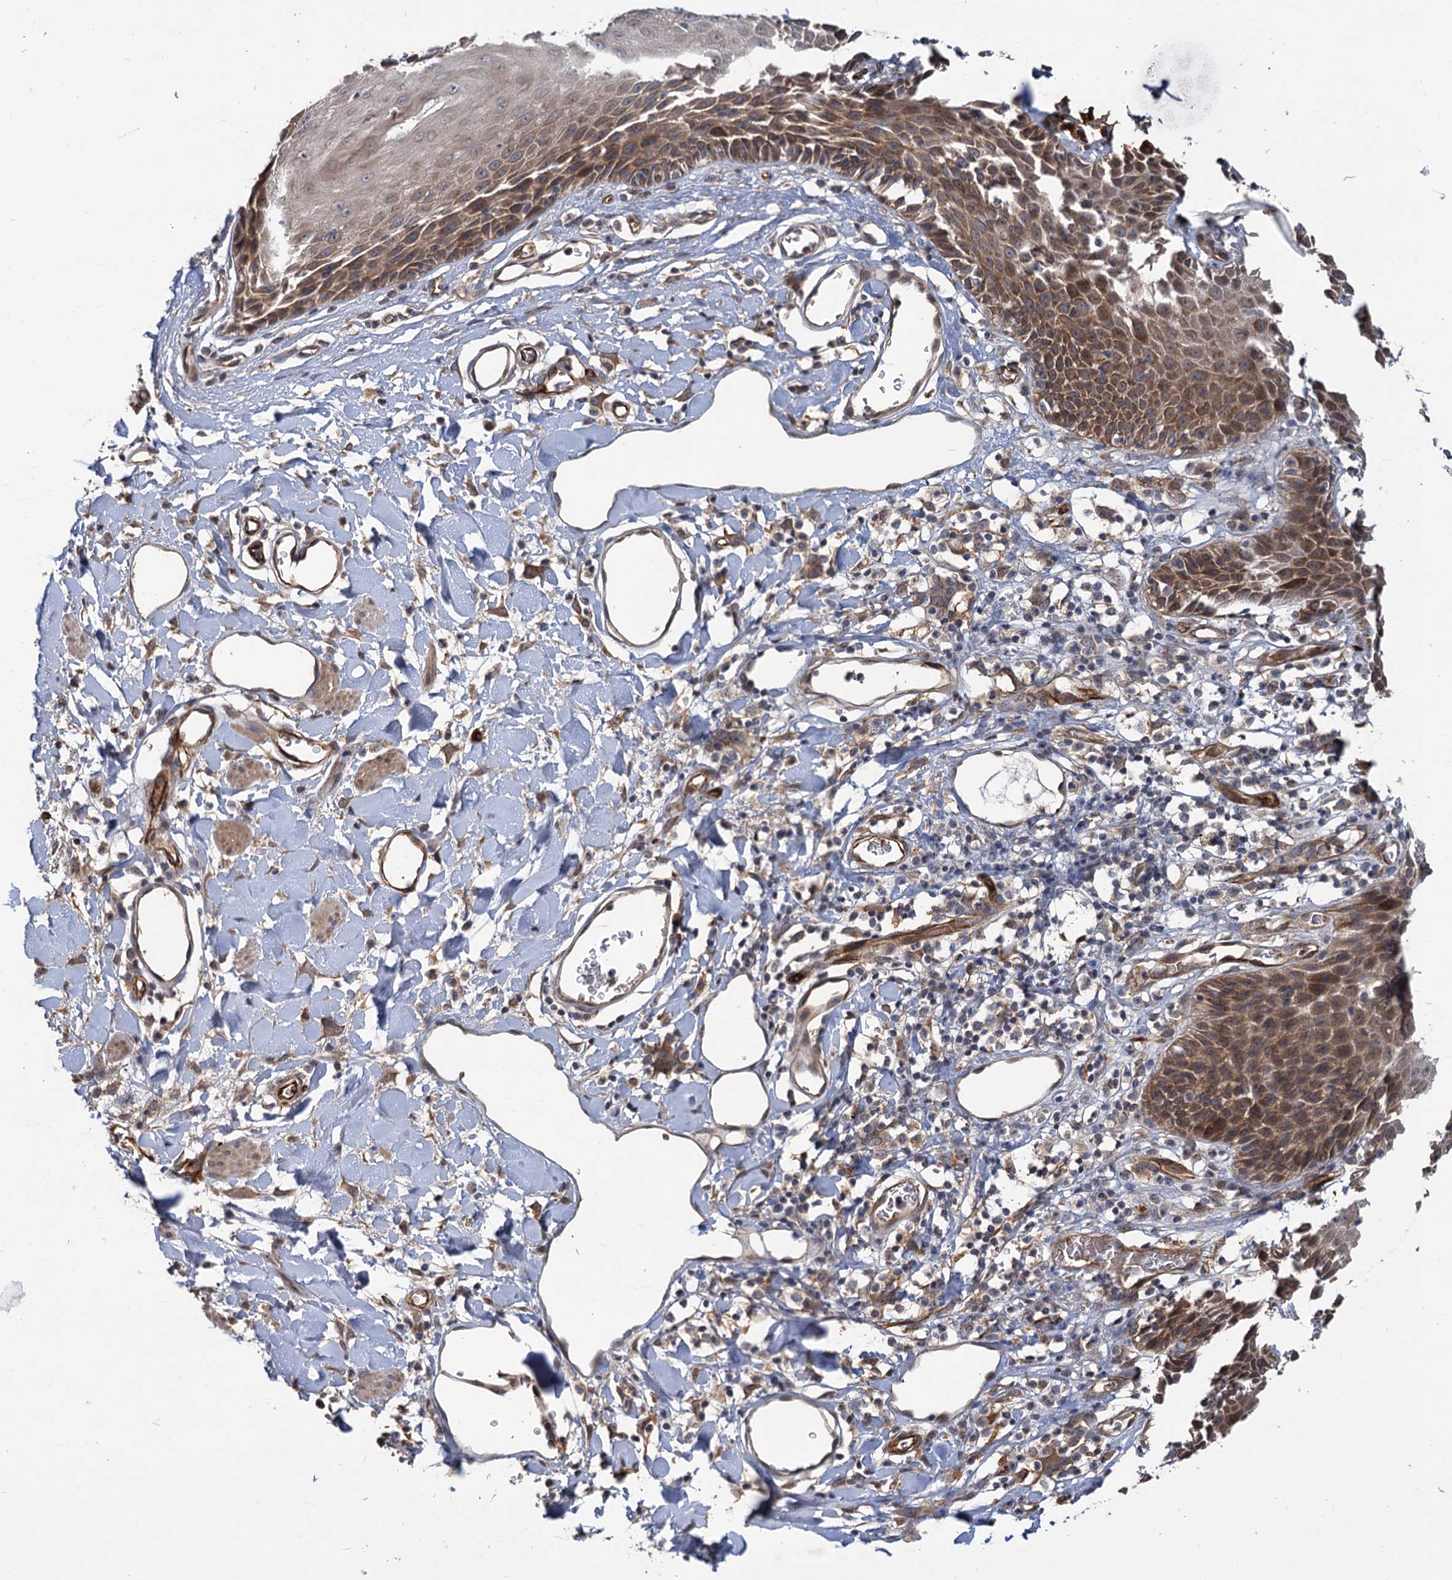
{"staining": {"intensity": "moderate", "quantity": ">75%", "location": "cytoplasmic/membranous"}, "tissue": "skin", "cell_type": "Epidermal cells", "image_type": "normal", "snomed": [{"axis": "morphology", "description": "Normal tissue, NOS"}, {"axis": "topography", "description": "Vulva"}], "caption": "Protein staining of normal skin reveals moderate cytoplasmic/membranous positivity in approximately >75% of epidermal cells.", "gene": "PKN2", "patient": {"sex": "female", "age": 68}}